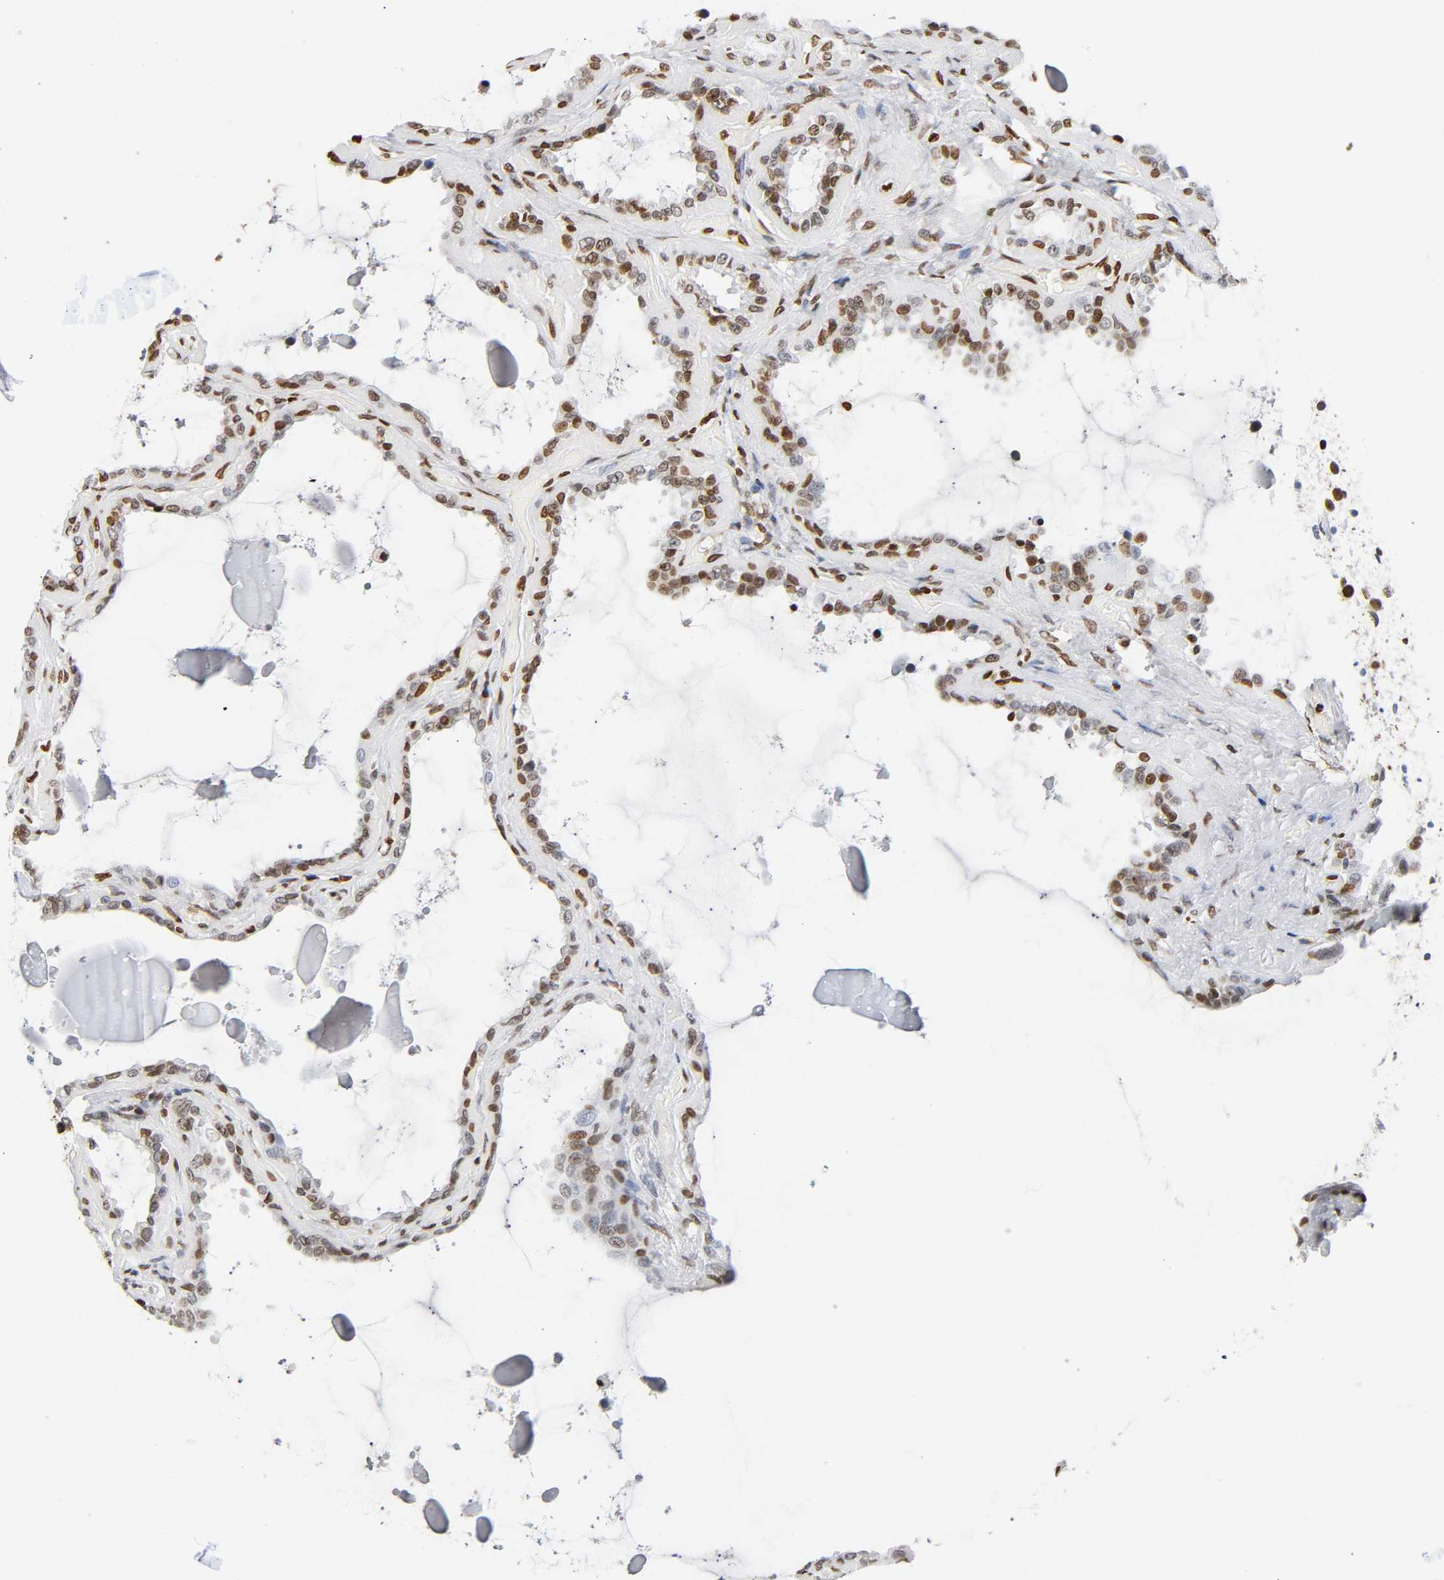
{"staining": {"intensity": "moderate", "quantity": ">75%", "location": "nuclear"}, "tissue": "seminal vesicle", "cell_type": "Glandular cells", "image_type": "normal", "snomed": [{"axis": "morphology", "description": "Normal tissue, NOS"}, {"axis": "morphology", "description": "Inflammation, NOS"}, {"axis": "topography", "description": "Urinary bladder"}, {"axis": "topography", "description": "Prostate"}, {"axis": "topography", "description": "Seminal veicle"}], "caption": "This image reveals benign seminal vesicle stained with immunohistochemistry (IHC) to label a protein in brown. The nuclear of glandular cells show moderate positivity for the protein. Nuclei are counter-stained blue.", "gene": "HOXA6", "patient": {"sex": "male", "age": 82}}